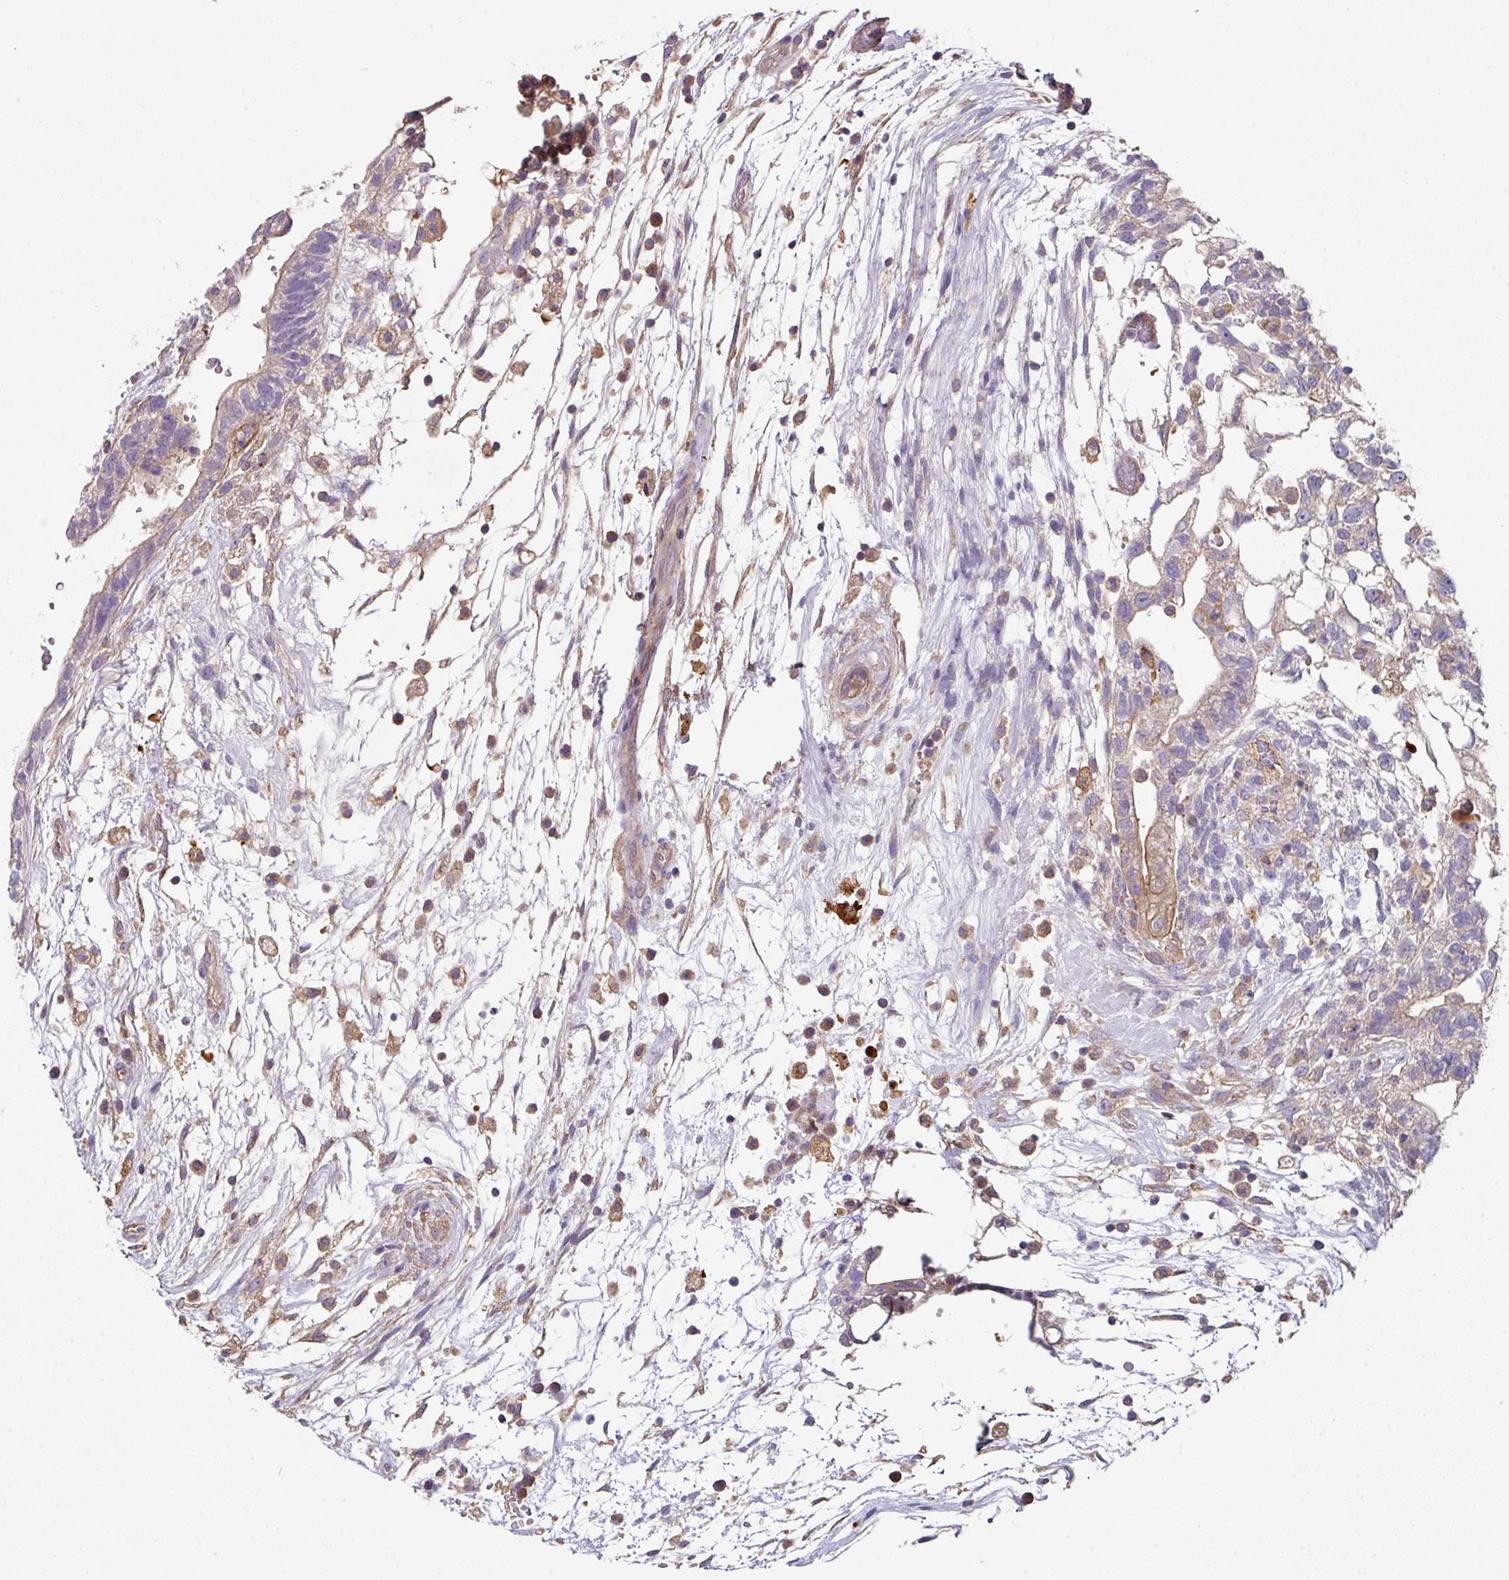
{"staining": {"intensity": "weak", "quantity": "<25%", "location": "cytoplasmic/membranous"}, "tissue": "testis cancer", "cell_type": "Tumor cells", "image_type": "cancer", "snomed": [{"axis": "morphology", "description": "Carcinoma, Embryonal, NOS"}, {"axis": "topography", "description": "Testis"}], "caption": "Testis cancer was stained to show a protein in brown. There is no significant positivity in tumor cells. Brightfield microscopy of immunohistochemistry (IHC) stained with DAB (brown) and hematoxylin (blue), captured at high magnification.", "gene": "C4orf48", "patient": {"sex": "male", "age": 32}}